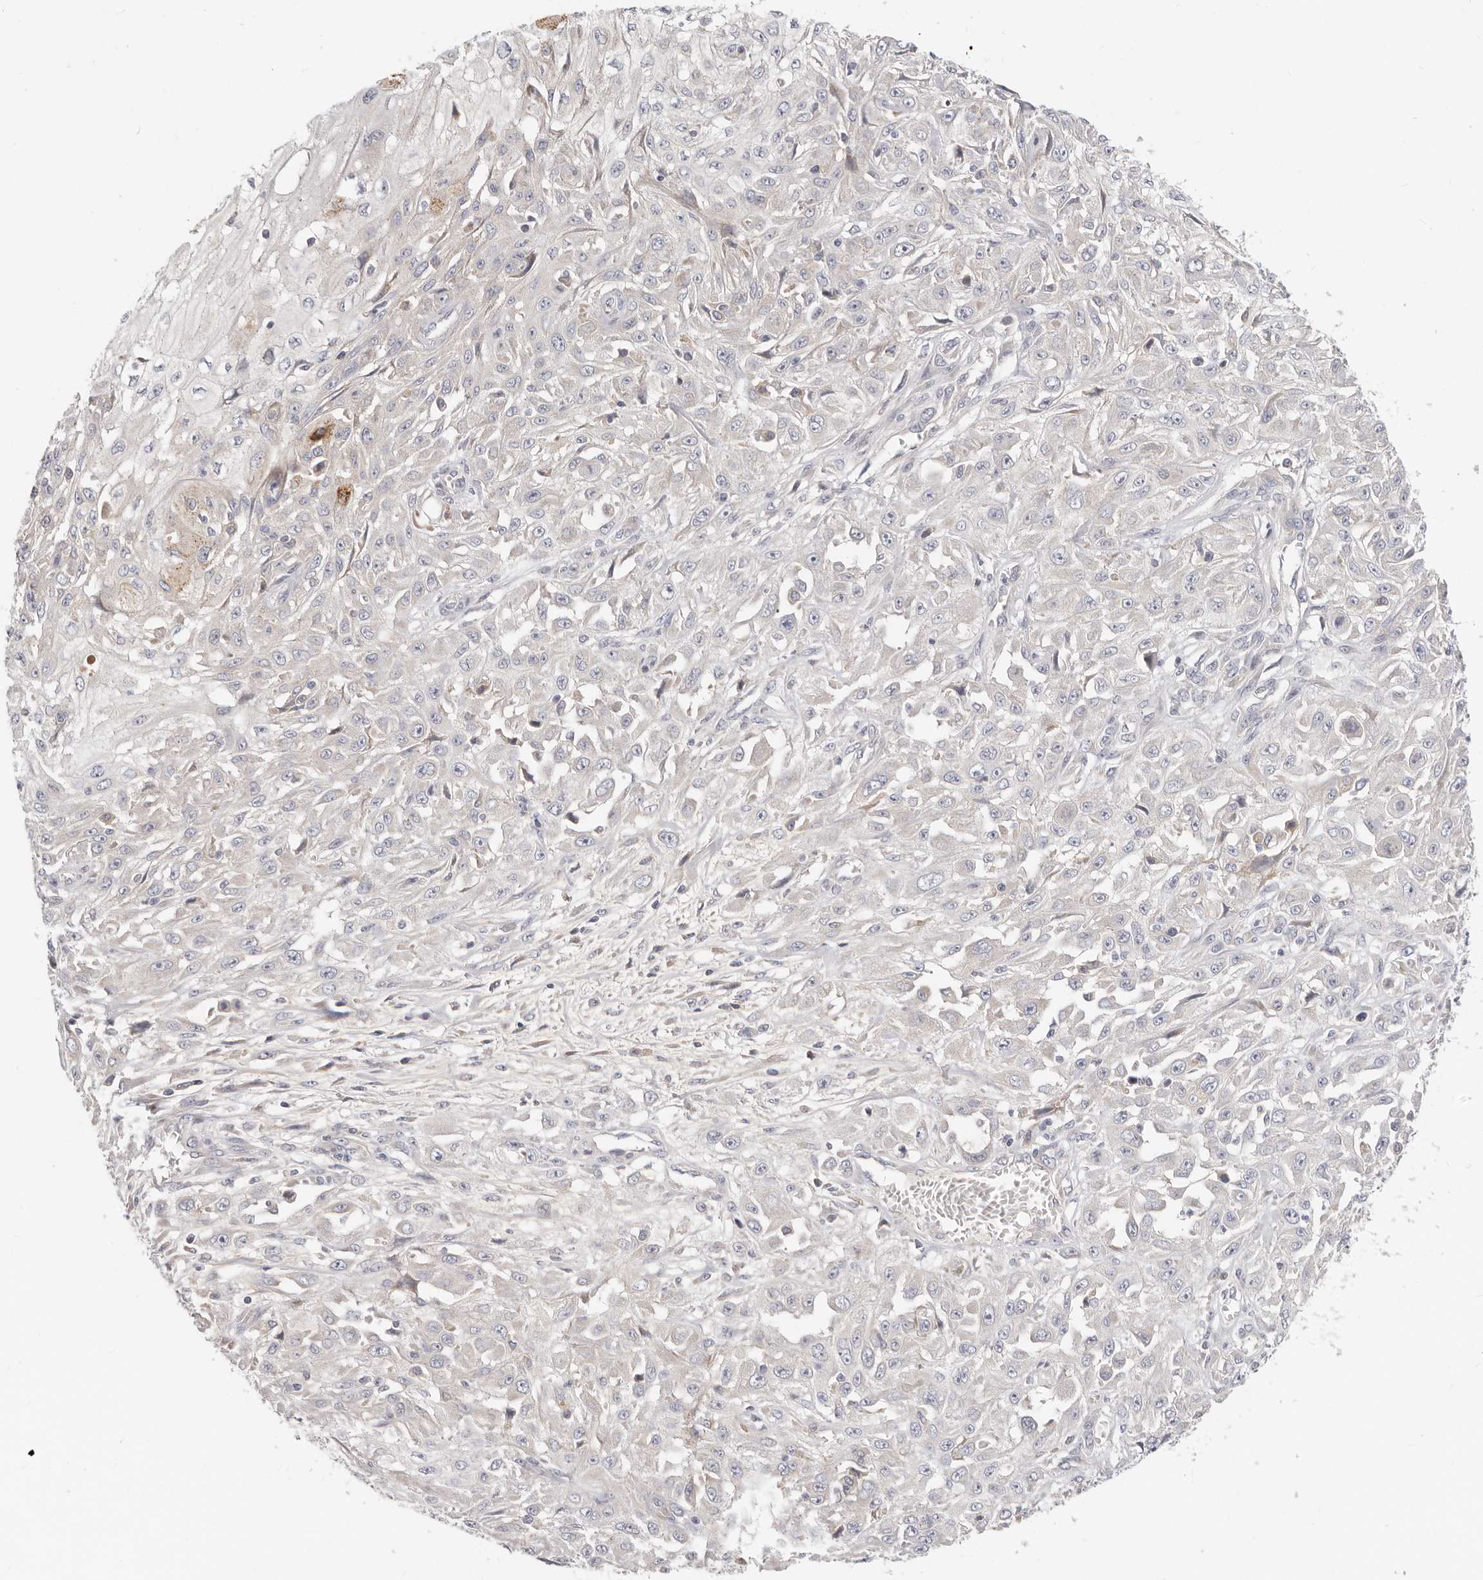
{"staining": {"intensity": "negative", "quantity": "none", "location": "none"}, "tissue": "skin cancer", "cell_type": "Tumor cells", "image_type": "cancer", "snomed": [{"axis": "morphology", "description": "Squamous cell carcinoma, NOS"}, {"axis": "morphology", "description": "Squamous cell carcinoma, metastatic, NOS"}, {"axis": "topography", "description": "Skin"}, {"axis": "topography", "description": "Lymph node"}], "caption": "Skin metastatic squamous cell carcinoma stained for a protein using immunohistochemistry (IHC) exhibits no staining tumor cells.", "gene": "TFB2M", "patient": {"sex": "male", "age": 75}}